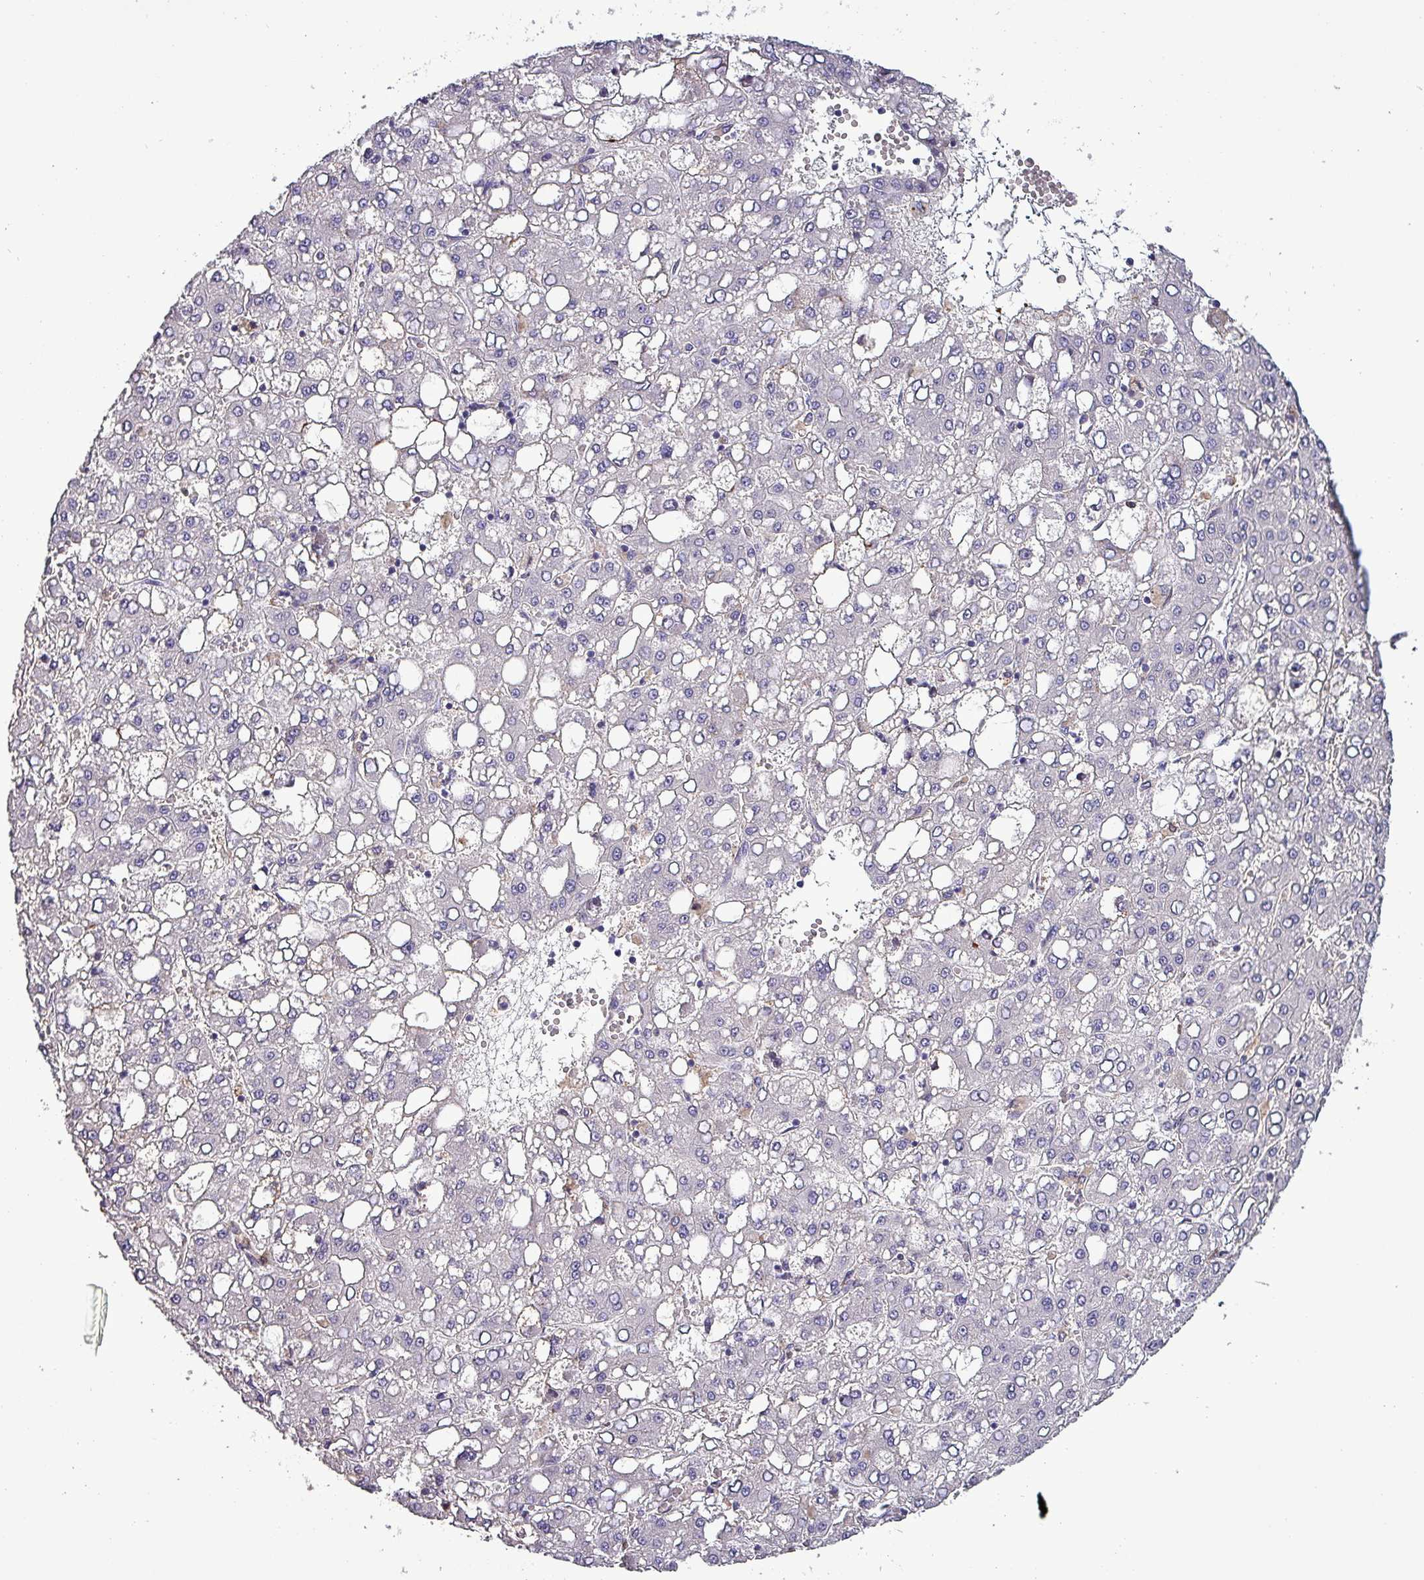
{"staining": {"intensity": "negative", "quantity": "none", "location": "none"}, "tissue": "liver cancer", "cell_type": "Tumor cells", "image_type": "cancer", "snomed": [{"axis": "morphology", "description": "Carcinoma, Hepatocellular, NOS"}, {"axis": "topography", "description": "Liver"}], "caption": "Protein analysis of hepatocellular carcinoma (liver) exhibits no significant positivity in tumor cells.", "gene": "HTRA4", "patient": {"sex": "male", "age": 65}}